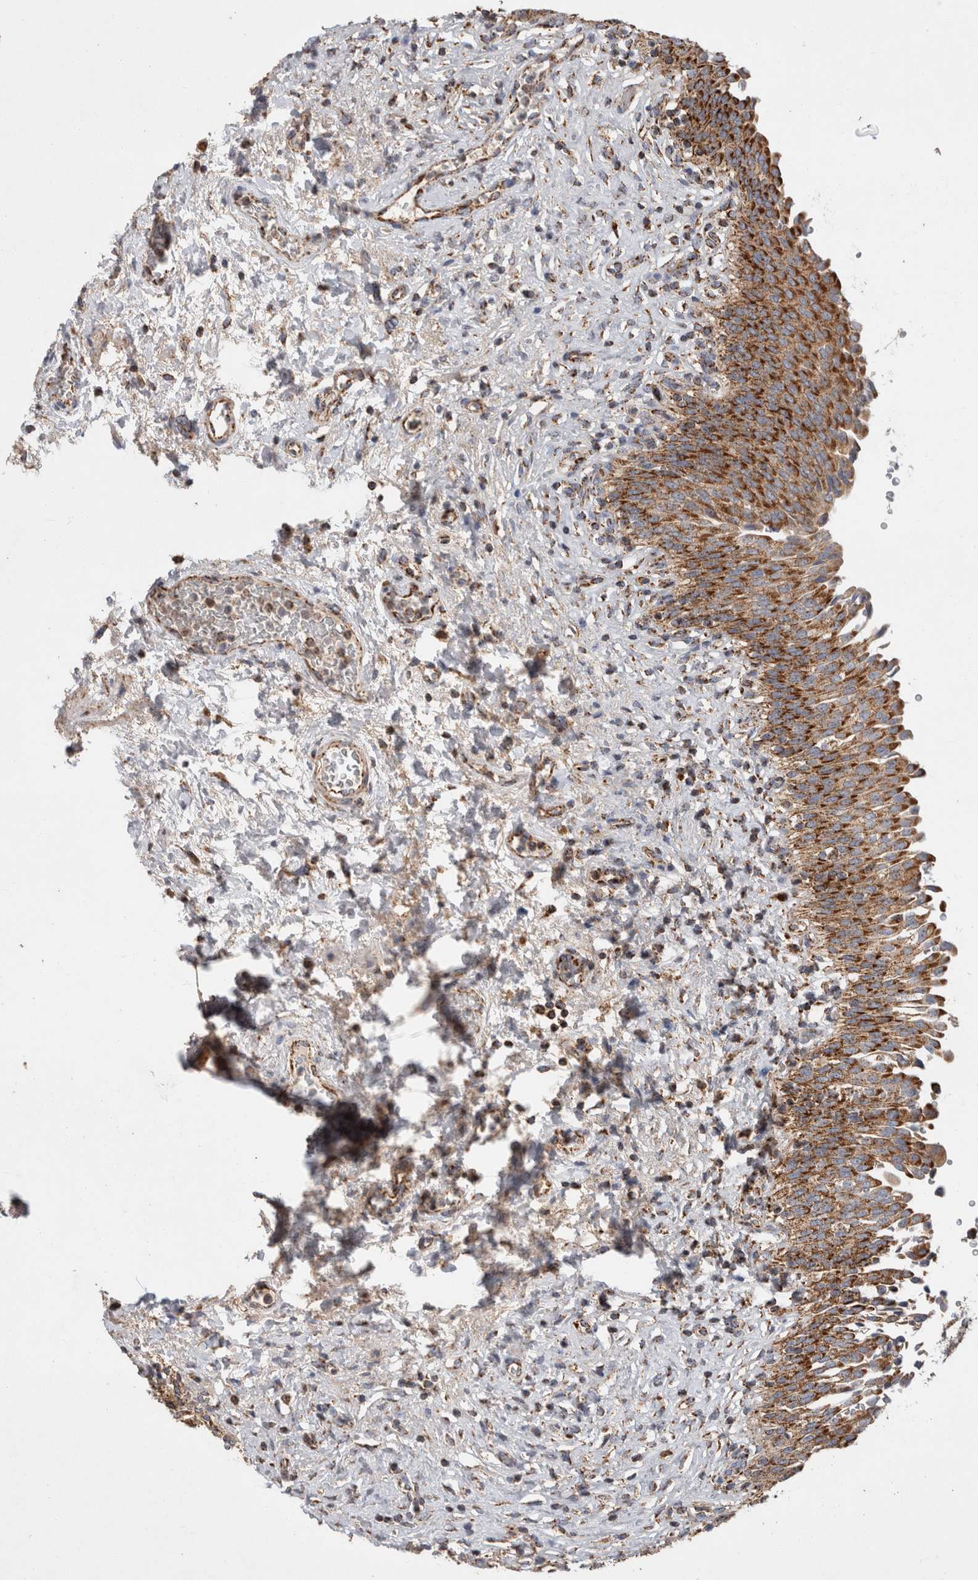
{"staining": {"intensity": "strong", "quantity": ">75%", "location": "cytoplasmic/membranous"}, "tissue": "urinary bladder", "cell_type": "Urothelial cells", "image_type": "normal", "snomed": [{"axis": "morphology", "description": "Urothelial carcinoma, High grade"}, {"axis": "topography", "description": "Urinary bladder"}], "caption": "The image displays immunohistochemical staining of unremarkable urinary bladder. There is strong cytoplasmic/membranous positivity is identified in approximately >75% of urothelial cells.", "gene": "IARS2", "patient": {"sex": "male", "age": 46}}